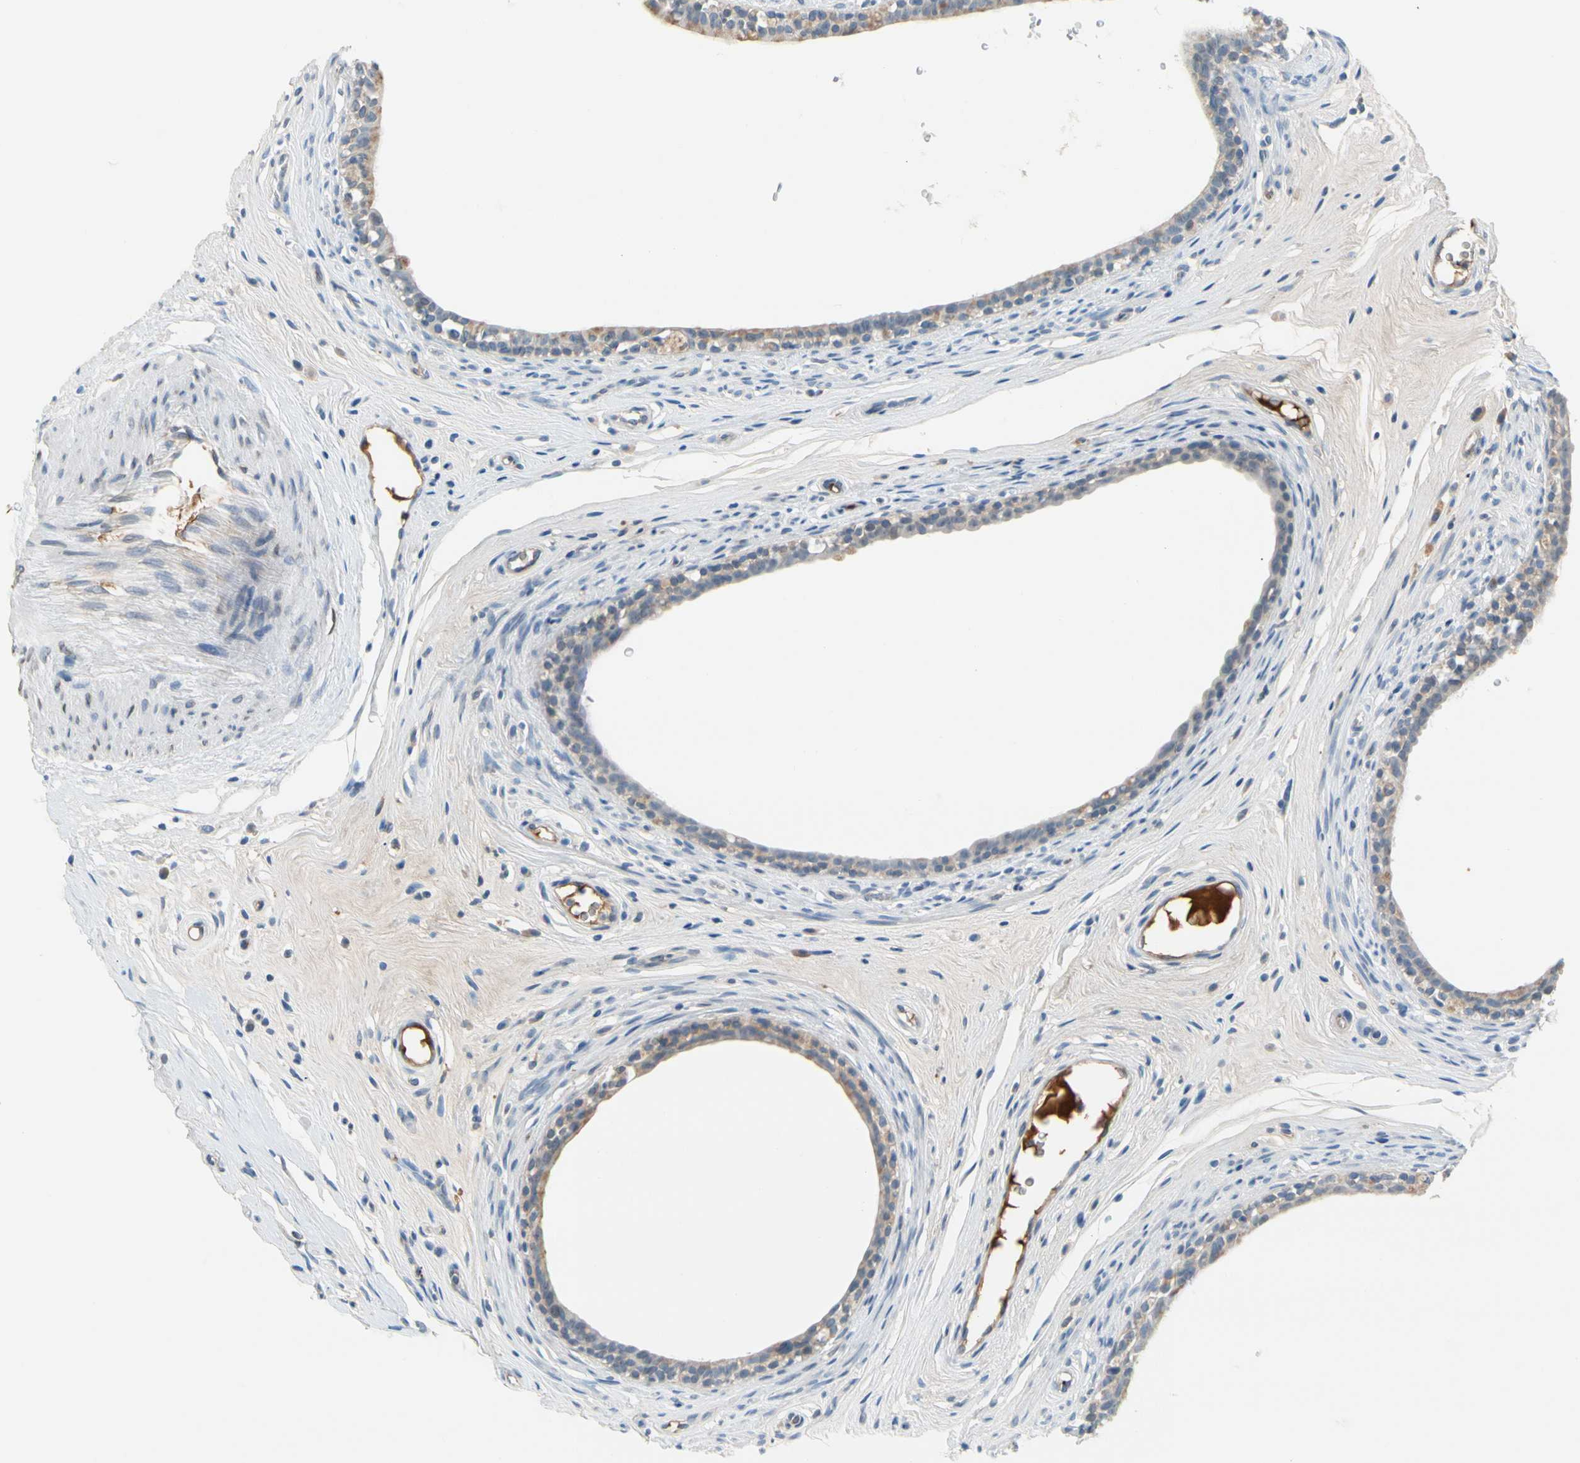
{"staining": {"intensity": "weak", "quantity": "<25%", "location": "cytoplasmic/membranous"}, "tissue": "epididymis", "cell_type": "Glandular cells", "image_type": "normal", "snomed": [{"axis": "morphology", "description": "Normal tissue, NOS"}, {"axis": "morphology", "description": "Inflammation, NOS"}, {"axis": "topography", "description": "Epididymis"}], "caption": "Immunohistochemistry photomicrograph of unremarkable epididymis: epididymis stained with DAB exhibits no significant protein positivity in glandular cells.", "gene": "CNDP1", "patient": {"sex": "male", "age": 84}}